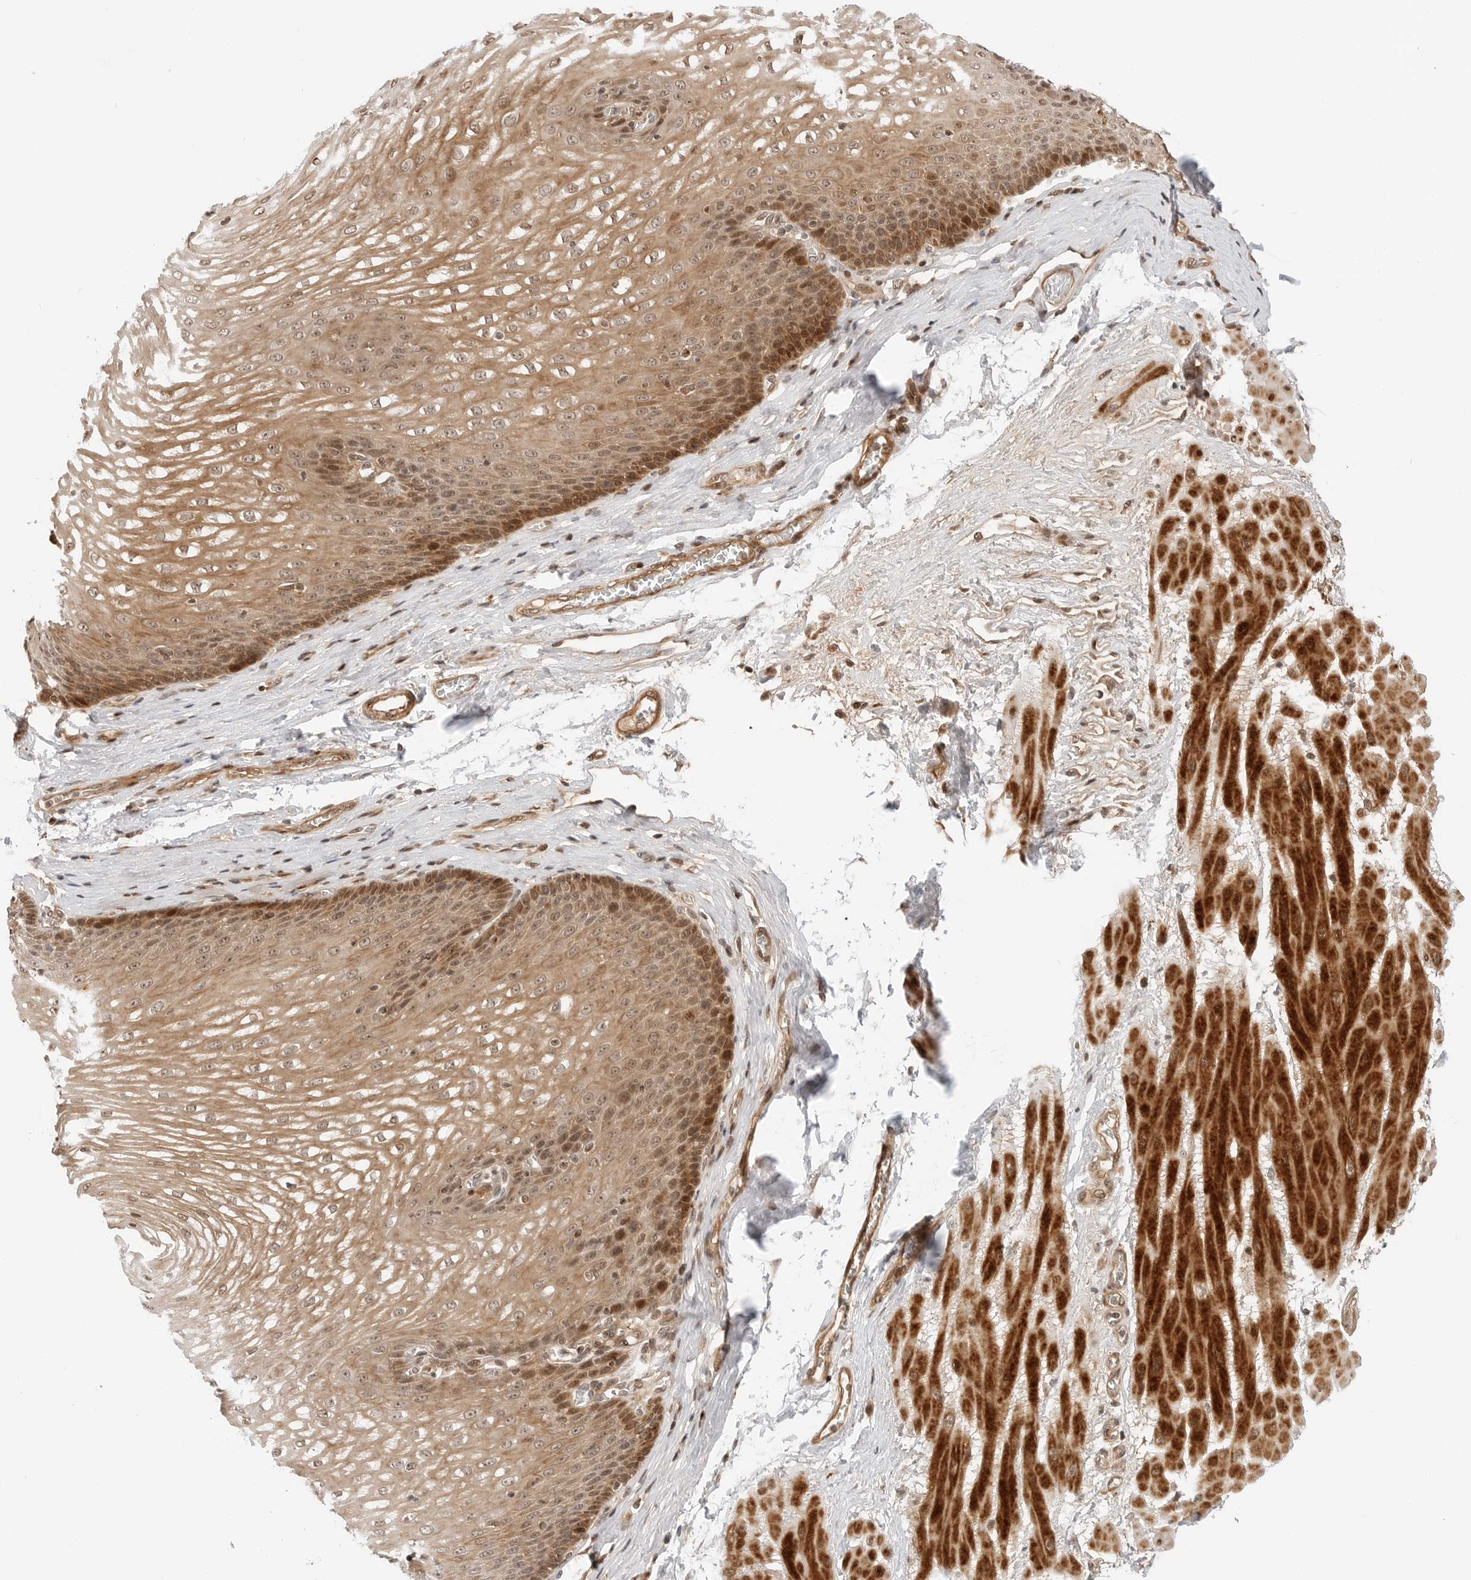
{"staining": {"intensity": "moderate", "quantity": ">75%", "location": "cytoplasmic/membranous,nuclear"}, "tissue": "esophagus", "cell_type": "Squamous epithelial cells", "image_type": "normal", "snomed": [{"axis": "morphology", "description": "Normal tissue, NOS"}, {"axis": "topography", "description": "Esophagus"}], "caption": "Approximately >75% of squamous epithelial cells in normal esophagus exhibit moderate cytoplasmic/membranous,nuclear protein positivity as visualized by brown immunohistochemical staining.", "gene": "GEM", "patient": {"sex": "male", "age": 48}}